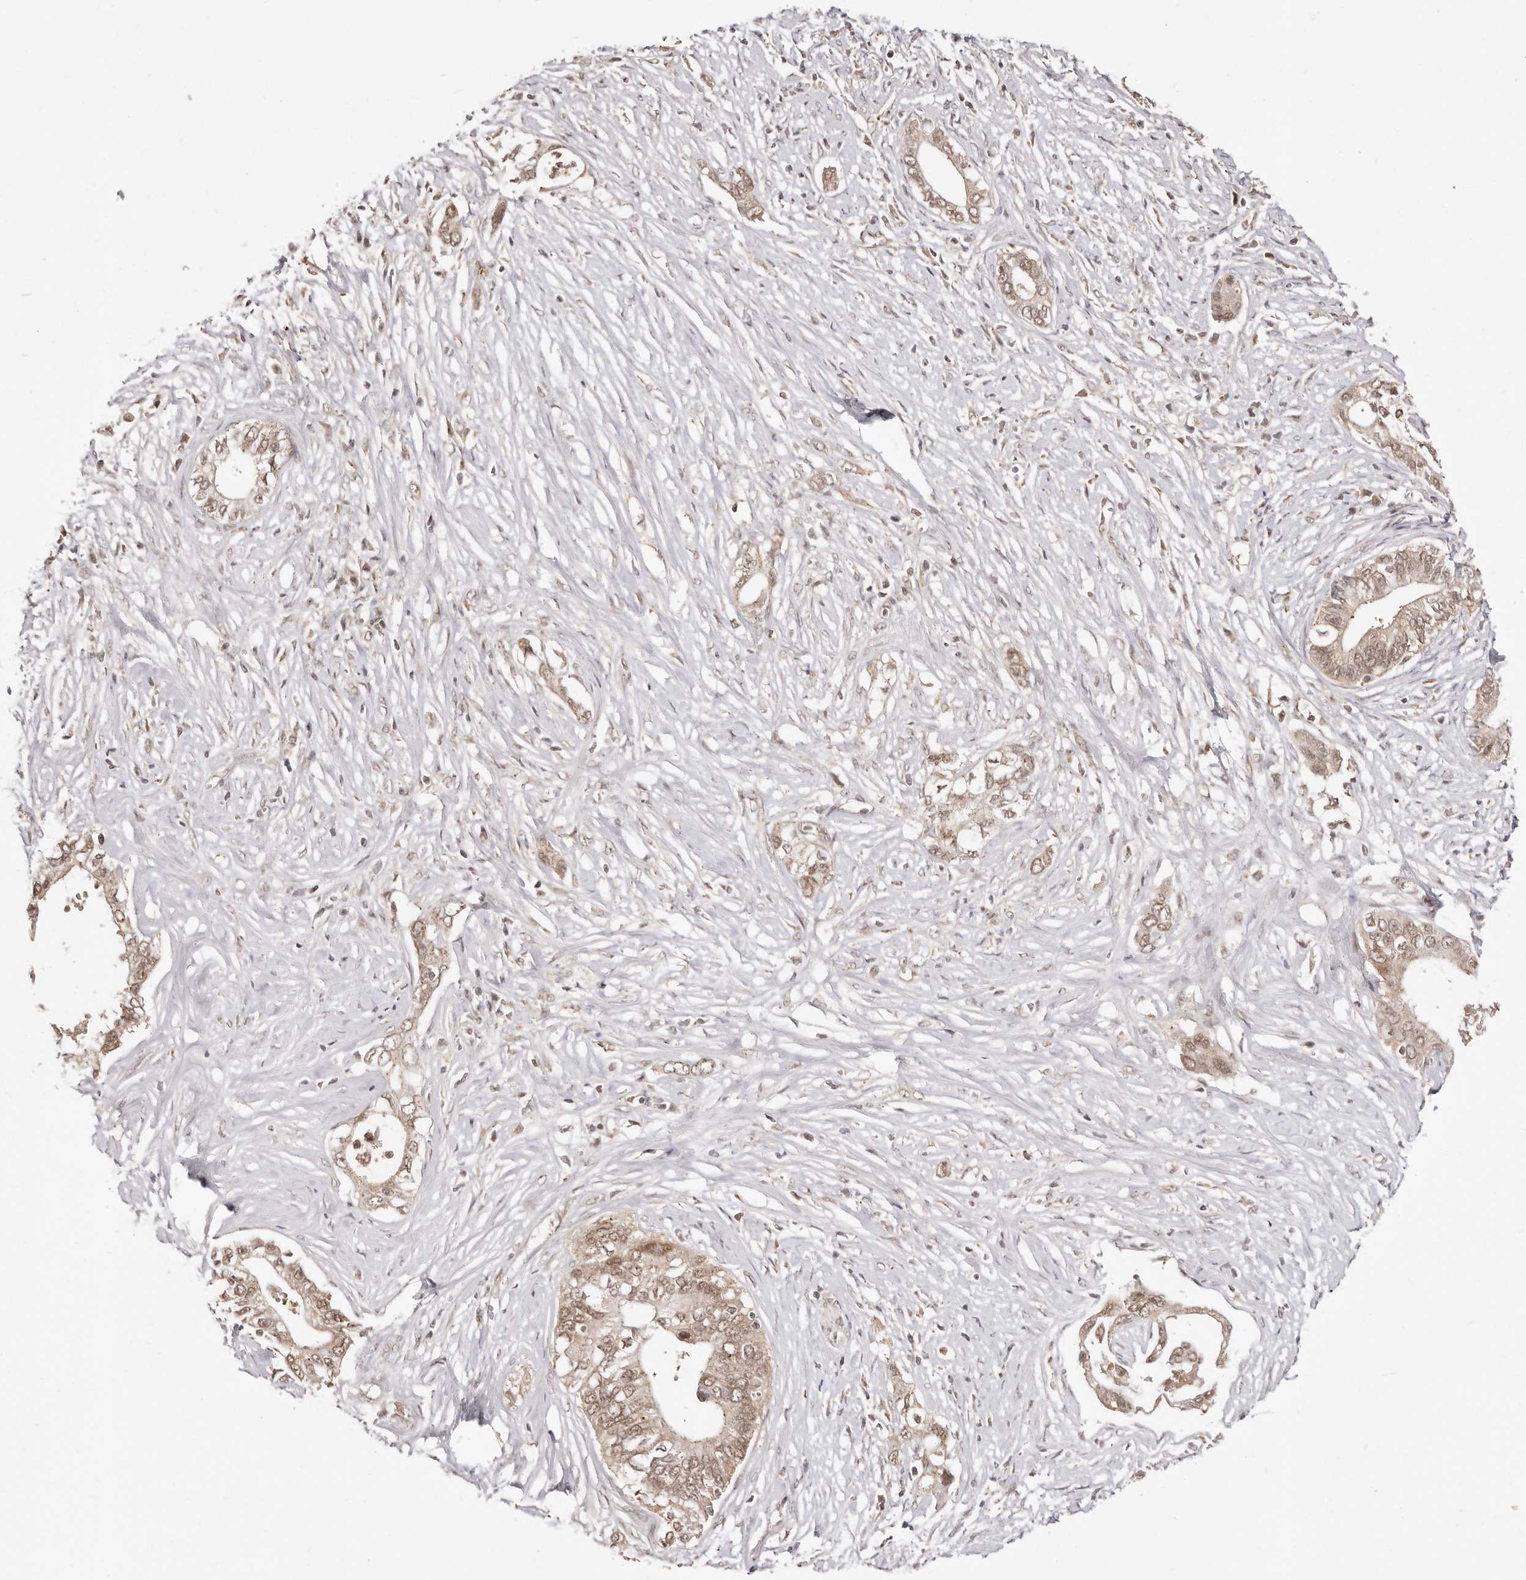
{"staining": {"intensity": "moderate", "quantity": ">75%", "location": "cytoplasmic/membranous,nuclear"}, "tissue": "pancreatic cancer", "cell_type": "Tumor cells", "image_type": "cancer", "snomed": [{"axis": "morphology", "description": "Normal tissue, NOS"}, {"axis": "morphology", "description": "Adenocarcinoma, NOS"}, {"axis": "topography", "description": "Pancreas"}, {"axis": "topography", "description": "Peripheral nerve tissue"}], "caption": "An image of pancreatic cancer stained for a protein reveals moderate cytoplasmic/membranous and nuclear brown staining in tumor cells. The protein of interest is shown in brown color, while the nuclei are stained blue.", "gene": "MED8", "patient": {"sex": "male", "age": 59}}